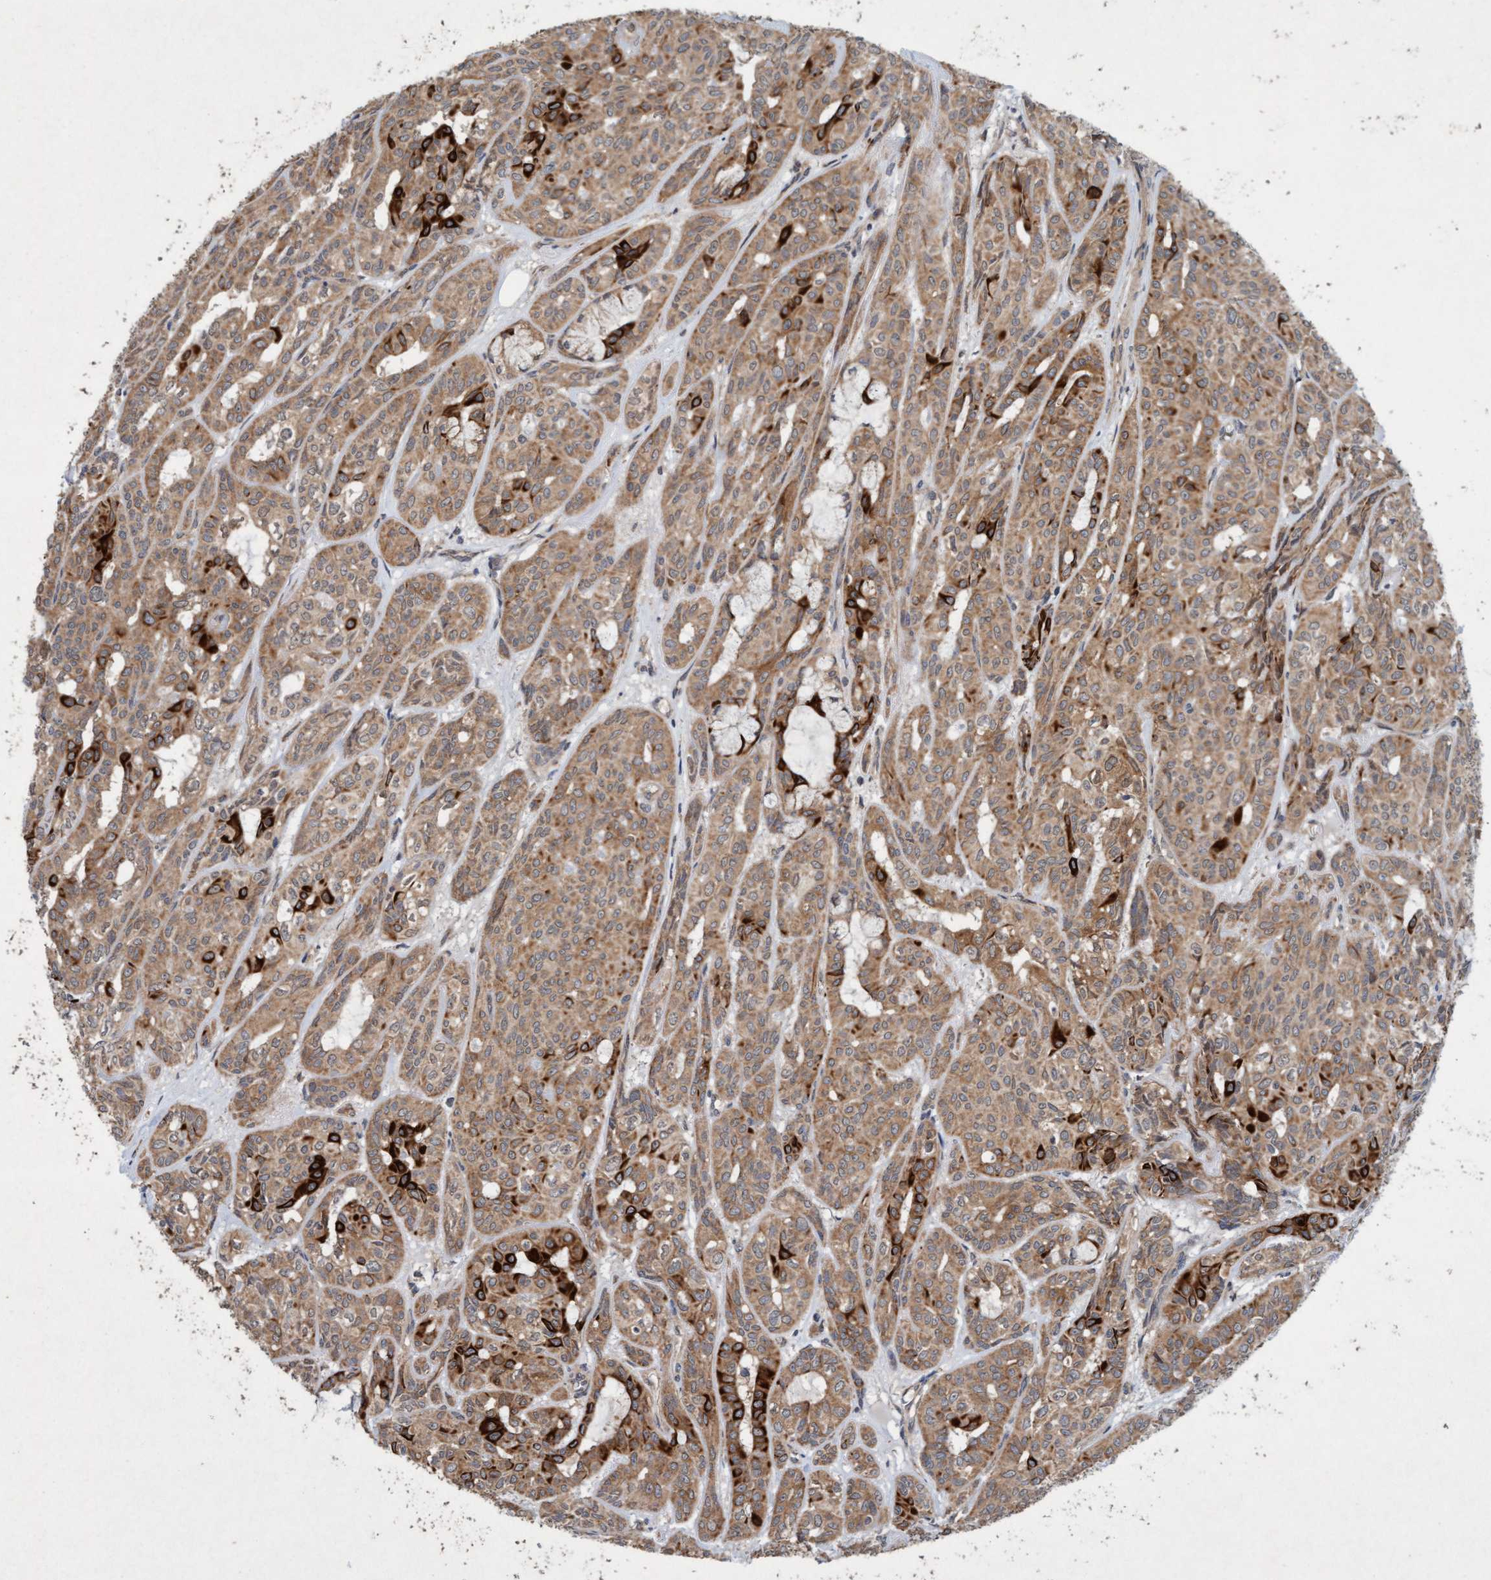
{"staining": {"intensity": "strong", "quantity": ">75%", "location": "cytoplasmic/membranous"}, "tissue": "head and neck cancer", "cell_type": "Tumor cells", "image_type": "cancer", "snomed": [{"axis": "morphology", "description": "Adenocarcinoma, NOS"}, {"axis": "topography", "description": "Salivary gland, NOS"}, {"axis": "topography", "description": "Head-Neck"}], "caption": "A photomicrograph of head and neck cancer (adenocarcinoma) stained for a protein shows strong cytoplasmic/membranous brown staining in tumor cells. (Brightfield microscopy of DAB IHC at high magnification).", "gene": "MLXIP", "patient": {"sex": "female", "age": 76}}